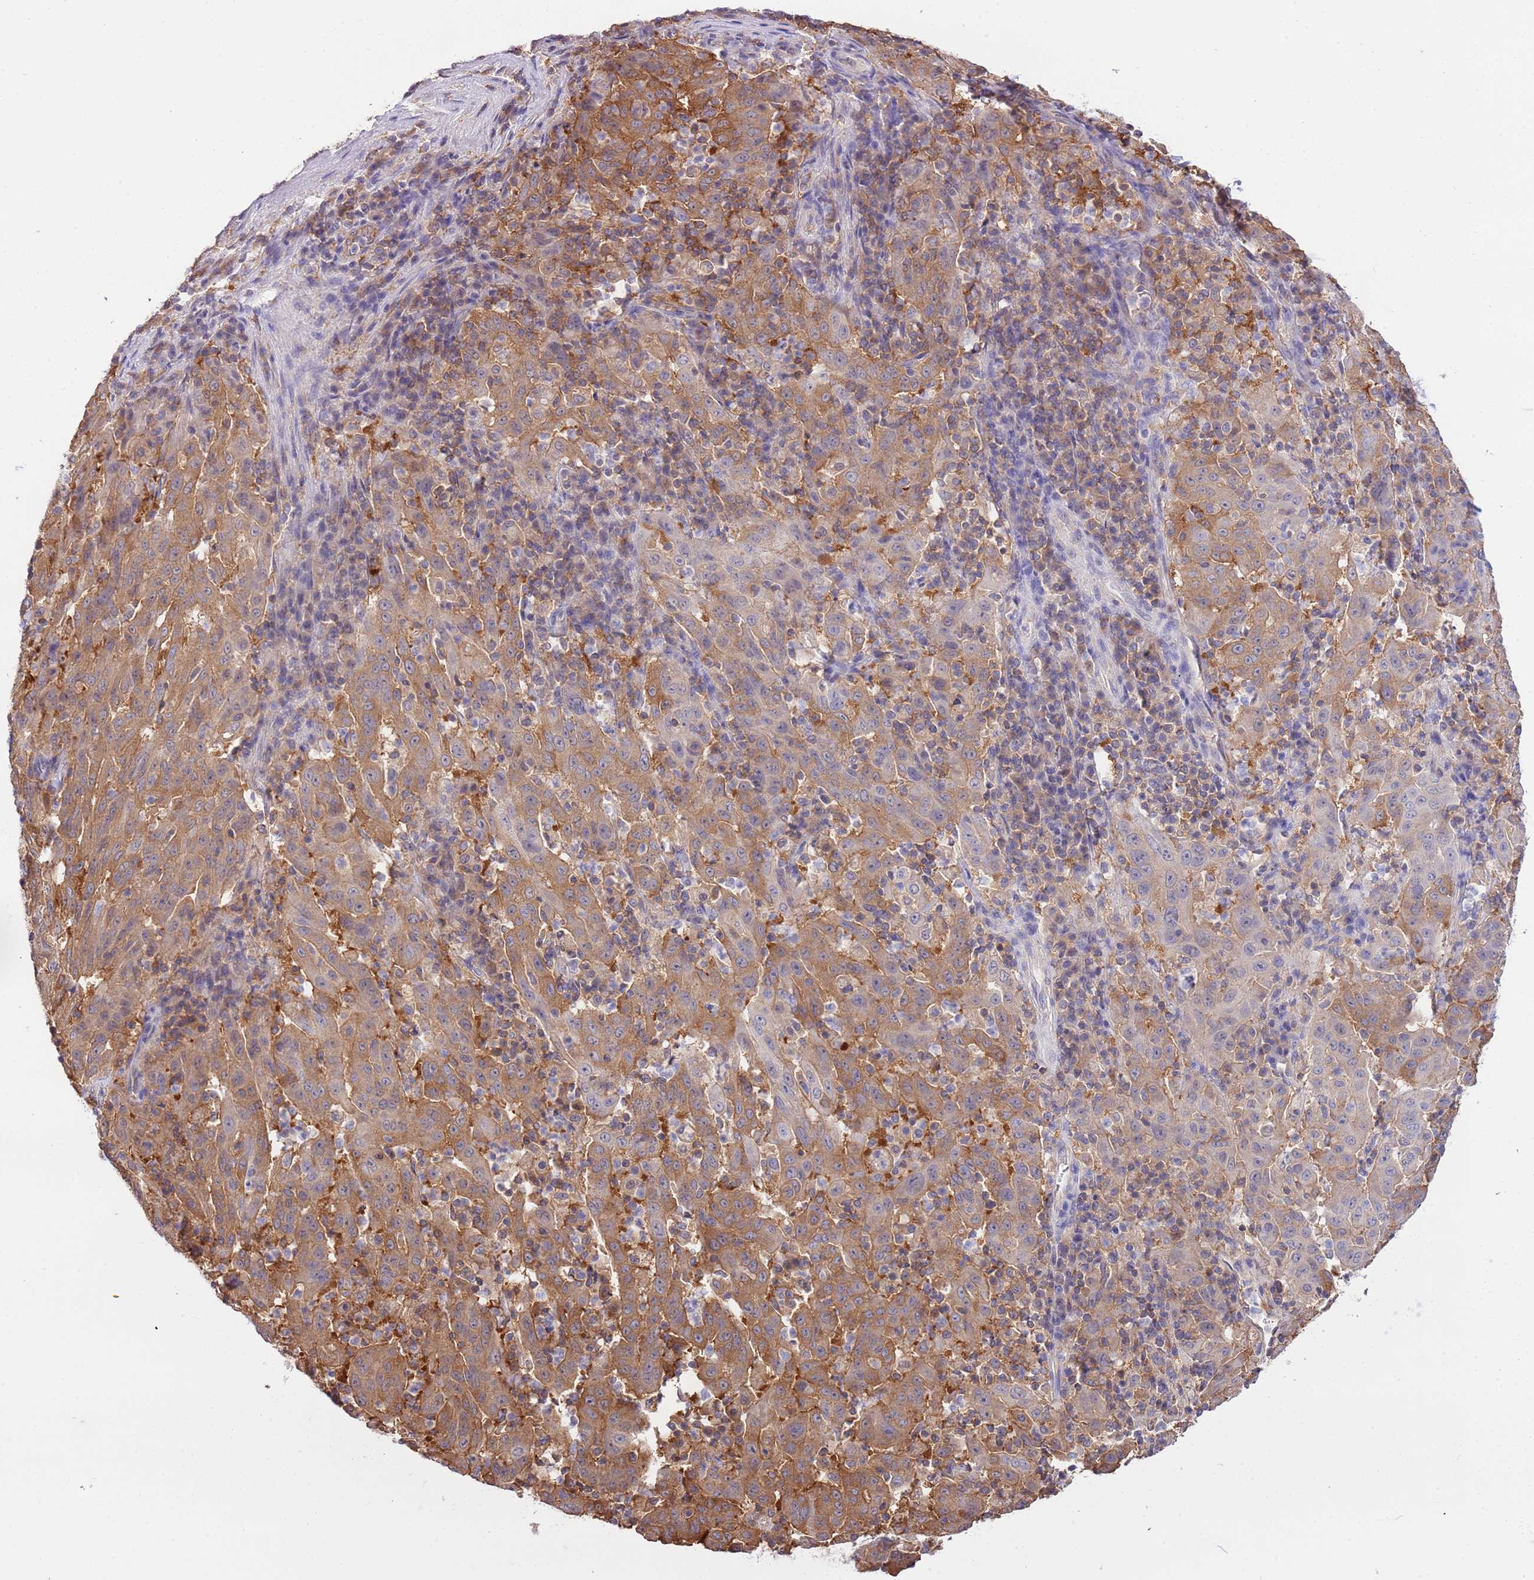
{"staining": {"intensity": "moderate", "quantity": ">75%", "location": "cytoplasmic/membranous"}, "tissue": "pancreatic cancer", "cell_type": "Tumor cells", "image_type": "cancer", "snomed": [{"axis": "morphology", "description": "Adenocarcinoma, NOS"}, {"axis": "topography", "description": "Pancreas"}], "caption": "Pancreatic cancer (adenocarcinoma) tissue reveals moderate cytoplasmic/membranous staining in about >75% of tumor cells, visualized by immunohistochemistry. (DAB IHC with brightfield microscopy, high magnification).", "gene": "STIP1", "patient": {"sex": "male", "age": 63}}